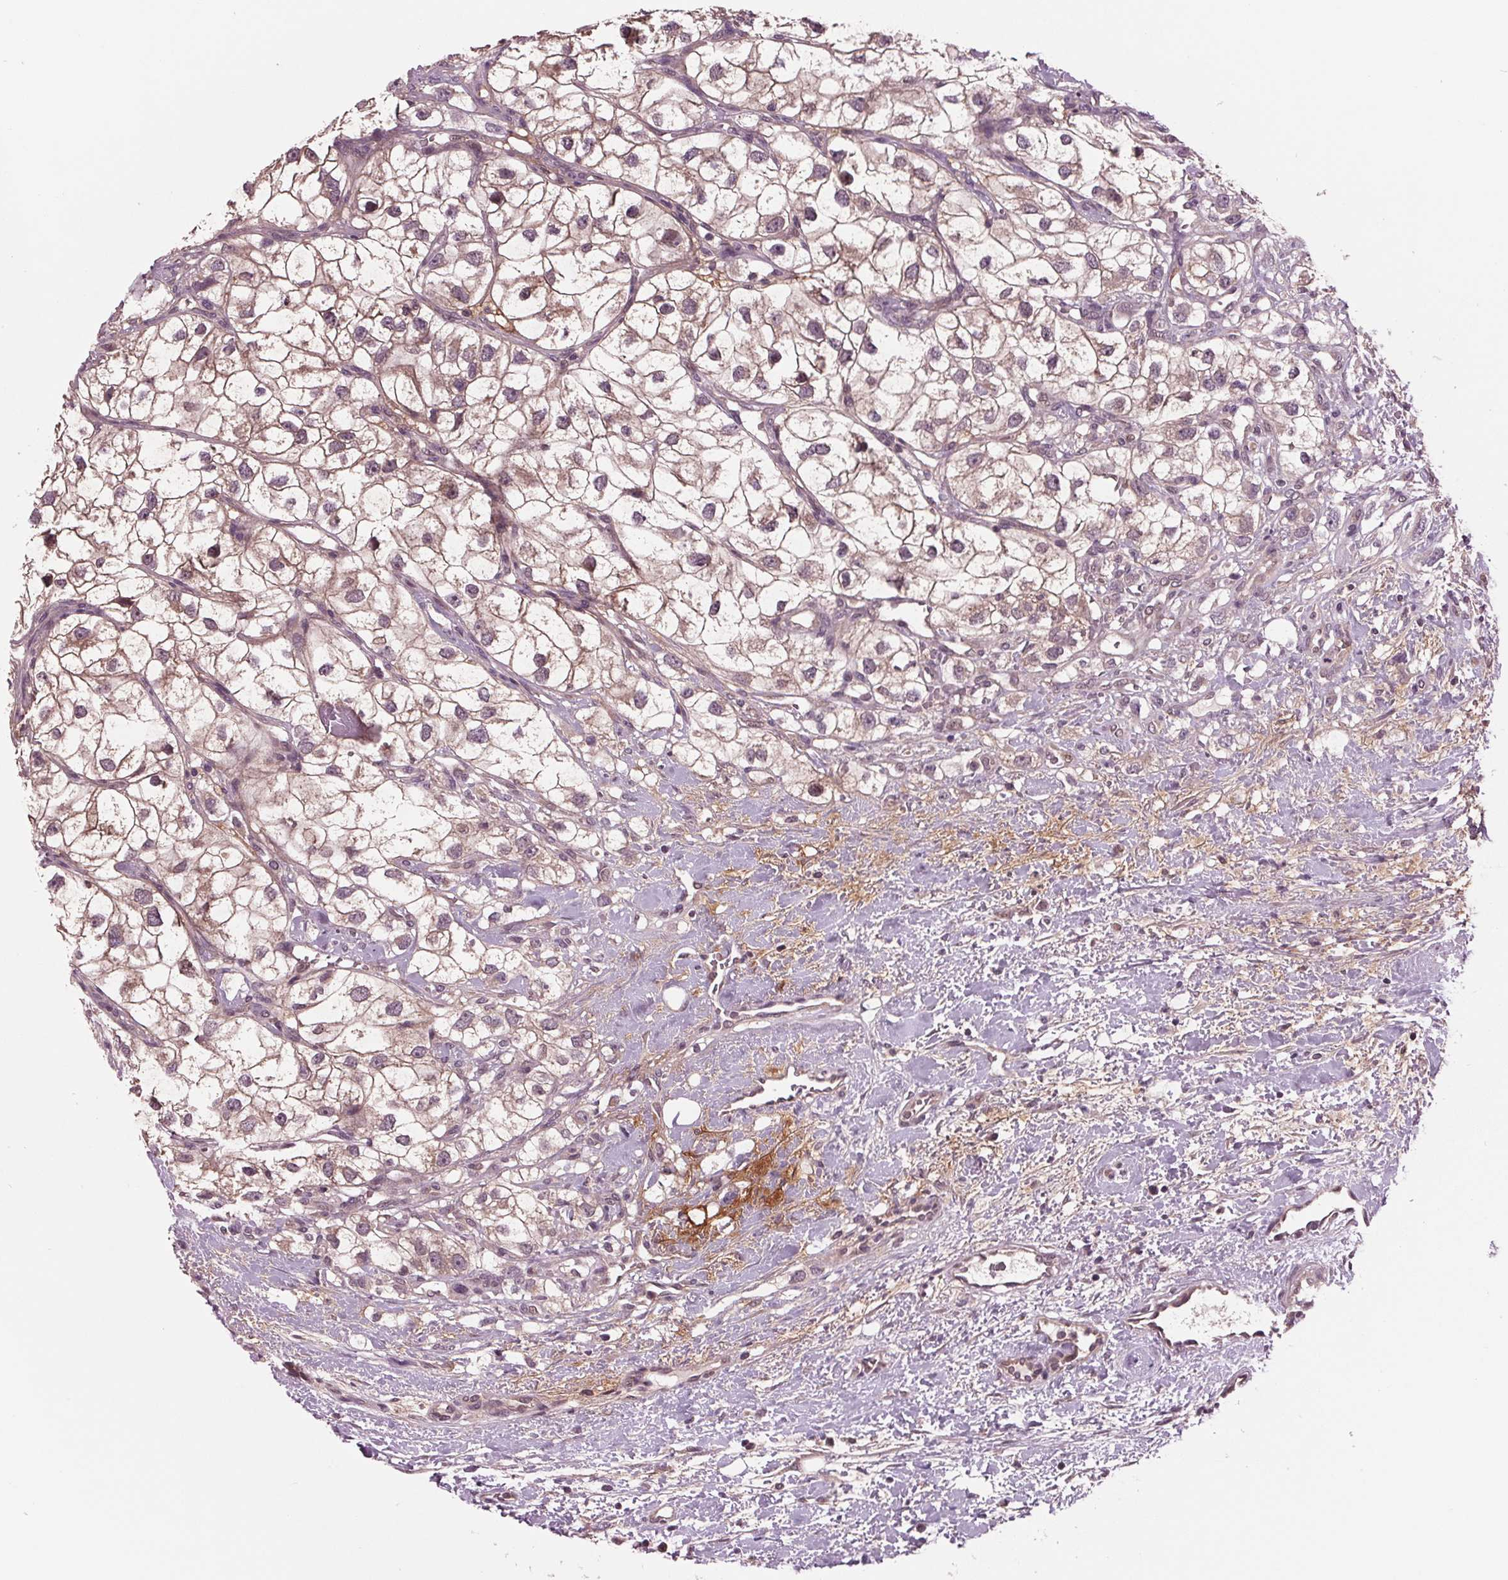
{"staining": {"intensity": "moderate", "quantity": "<25%", "location": "cytoplasmic/membranous,nuclear"}, "tissue": "renal cancer", "cell_type": "Tumor cells", "image_type": "cancer", "snomed": [{"axis": "morphology", "description": "Adenocarcinoma, NOS"}, {"axis": "topography", "description": "Kidney"}], "caption": "Renal adenocarcinoma tissue exhibits moderate cytoplasmic/membranous and nuclear expression in approximately <25% of tumor cells, visualized by immunohistochemistry.", "gene": "MAPK8", "patient": {"sex": "male", "age": 59}}